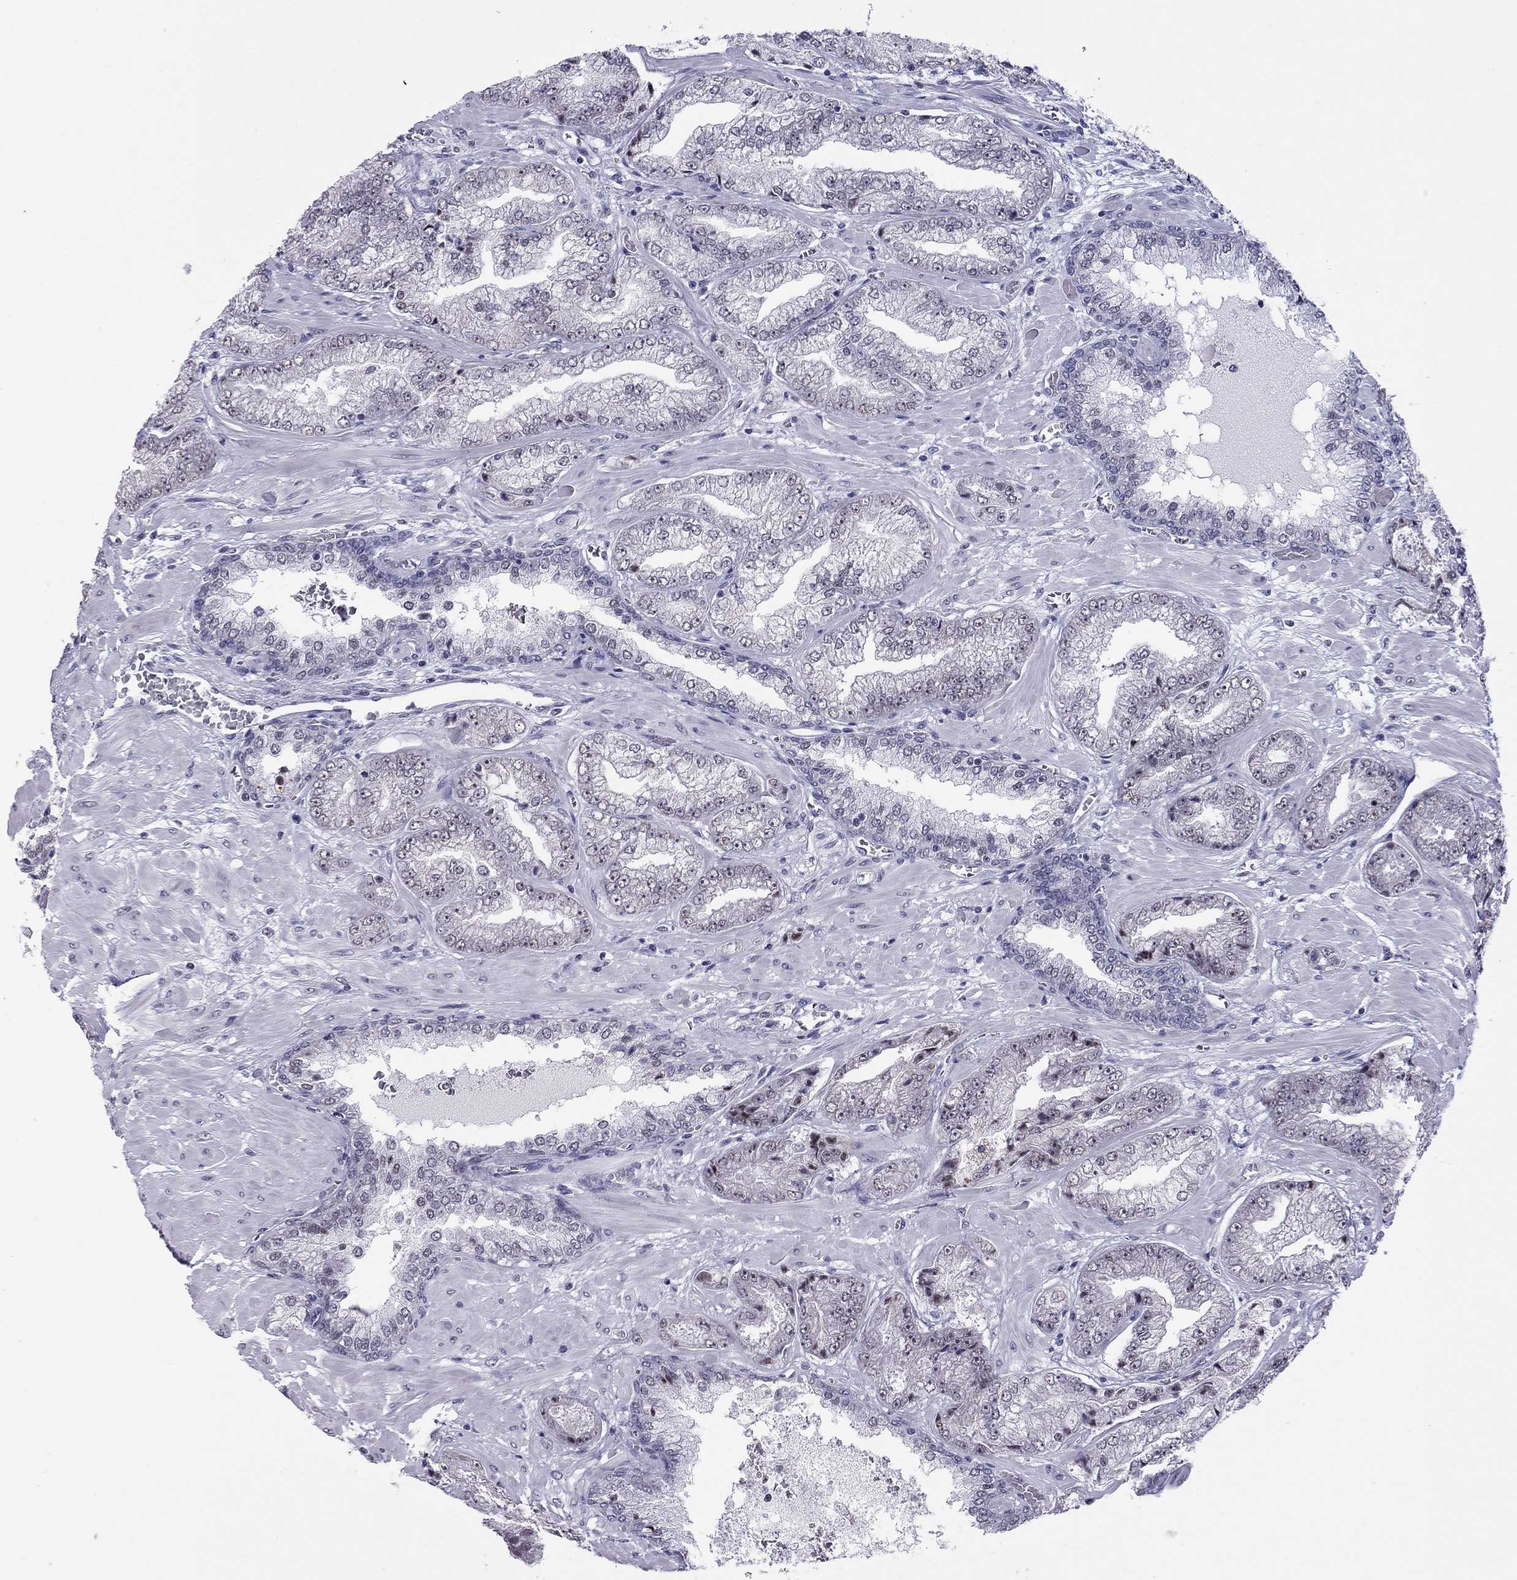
{"staining": {"intensity": "negative", "quantity": "none", "location": "none"}, "tissue": "prostate cancer", "cell_type": "Tumor cells", "image_type": "cancer", "snomed": [{"axis": "morphology", "description": "Adenocarcinoma, Low grade"}, {"axis": "topography", "description": "Prostate"}], "caption": "Protein analysis of prostate cancer (low-grade adenocarcinoma) shows no significant staining in tumor cells.", "gene": "PPP1R3A", "patient": {"sex": "male", "age": 57}}